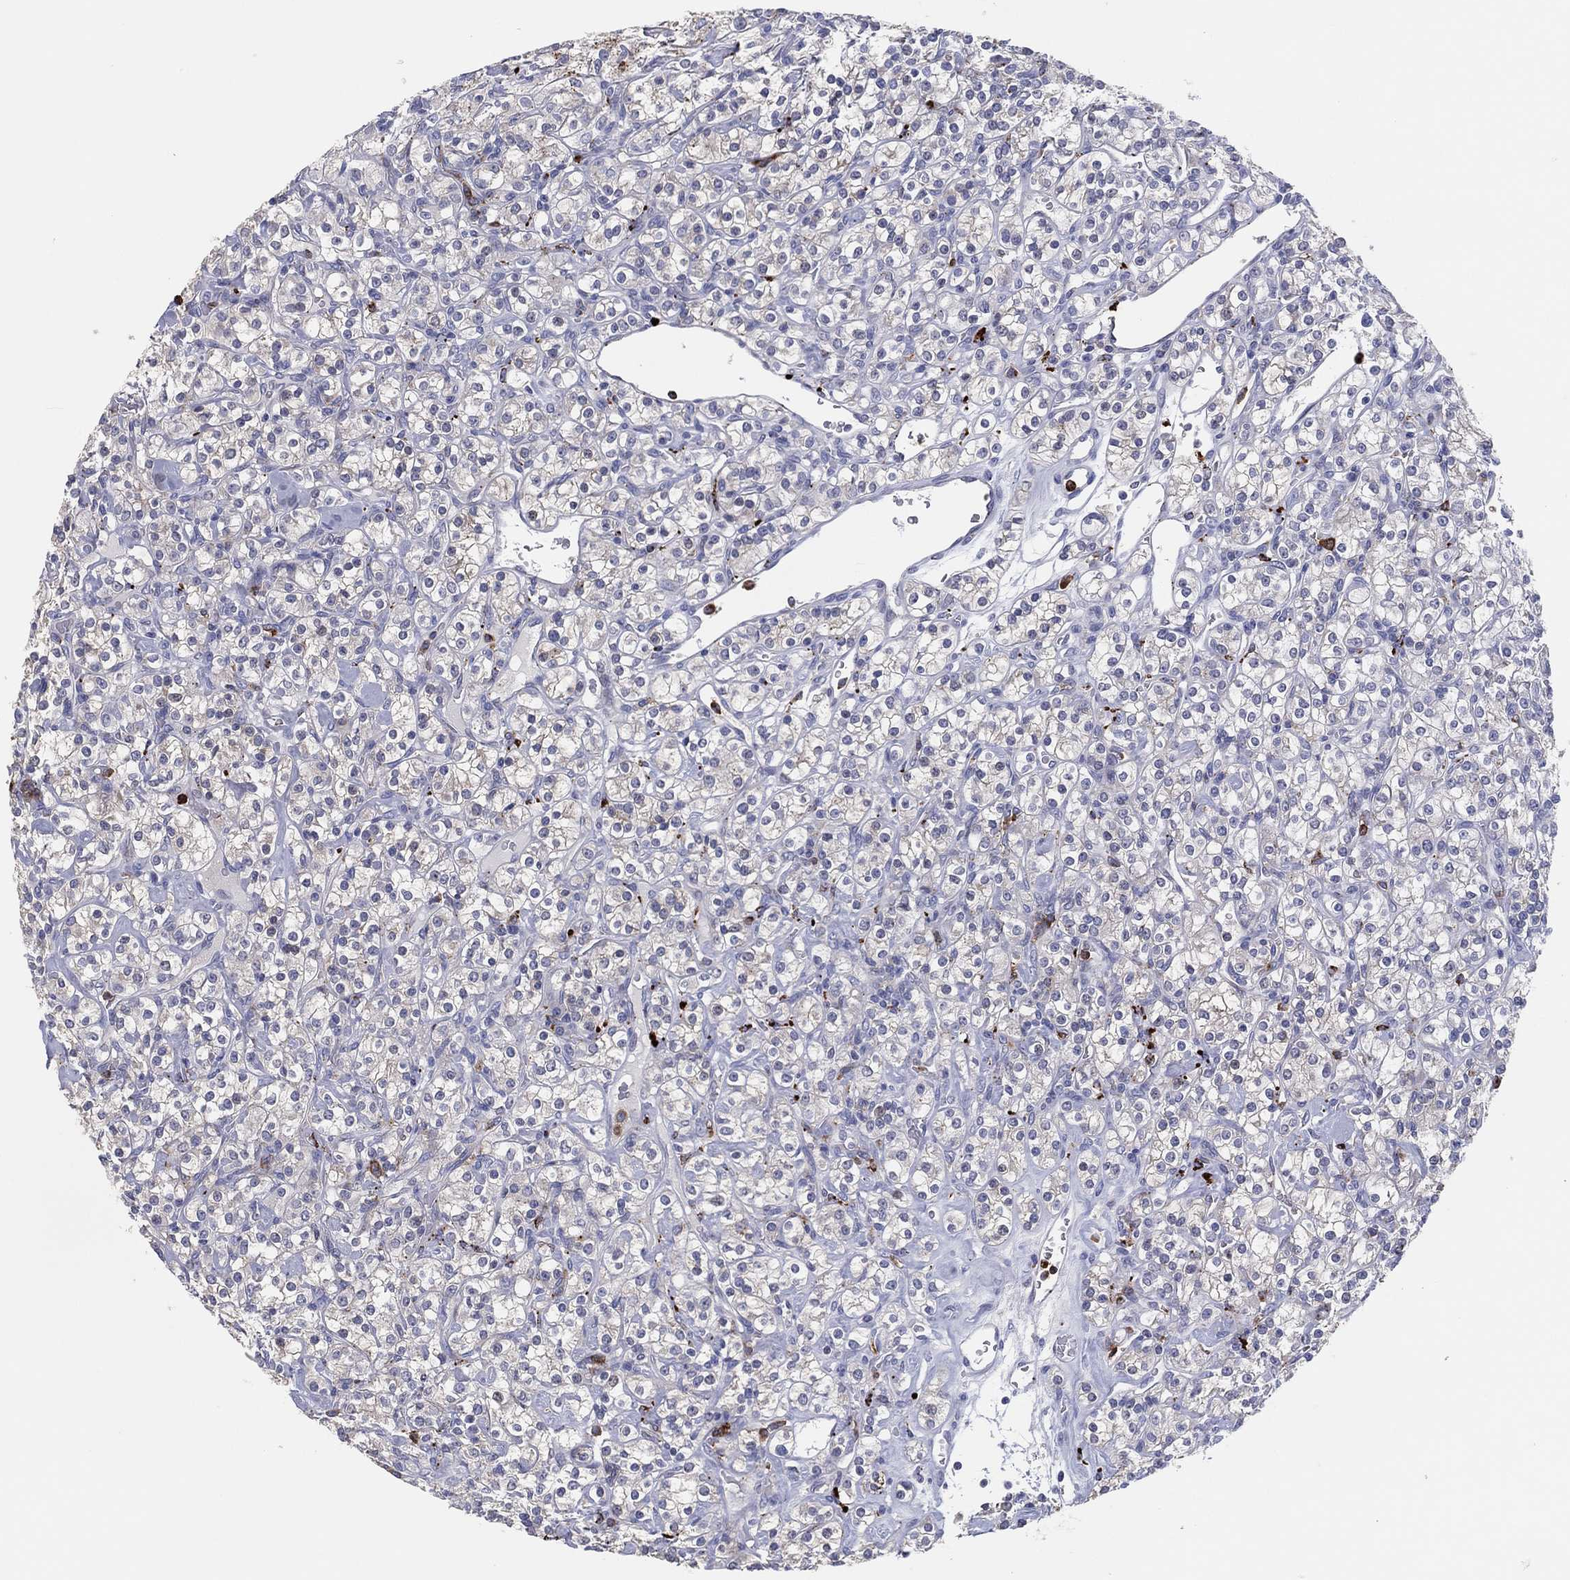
{"staining": {"intensity": "negative", "quantity": "none", "location": "none"}, "tissue": "renal cancer", "cell_type": "Tumor cells", "image_type": "cancer", "snomed": [{"axis": "morphology", "description": "Adenocarcinoma, NOS"}, {"axis": "topography", "description": "Kidney"}], "caption": "Tumor cells show no significant protein positivity in renal cancer (adenocarcinoma). The staining was performed using DAB to visualize the protein expression in brown, while the nuclei were stained in blue with hematoxylin (Magnification: 20x).", "gene": "PLAC8", "patient": {"sex": "male", "age": 77}}